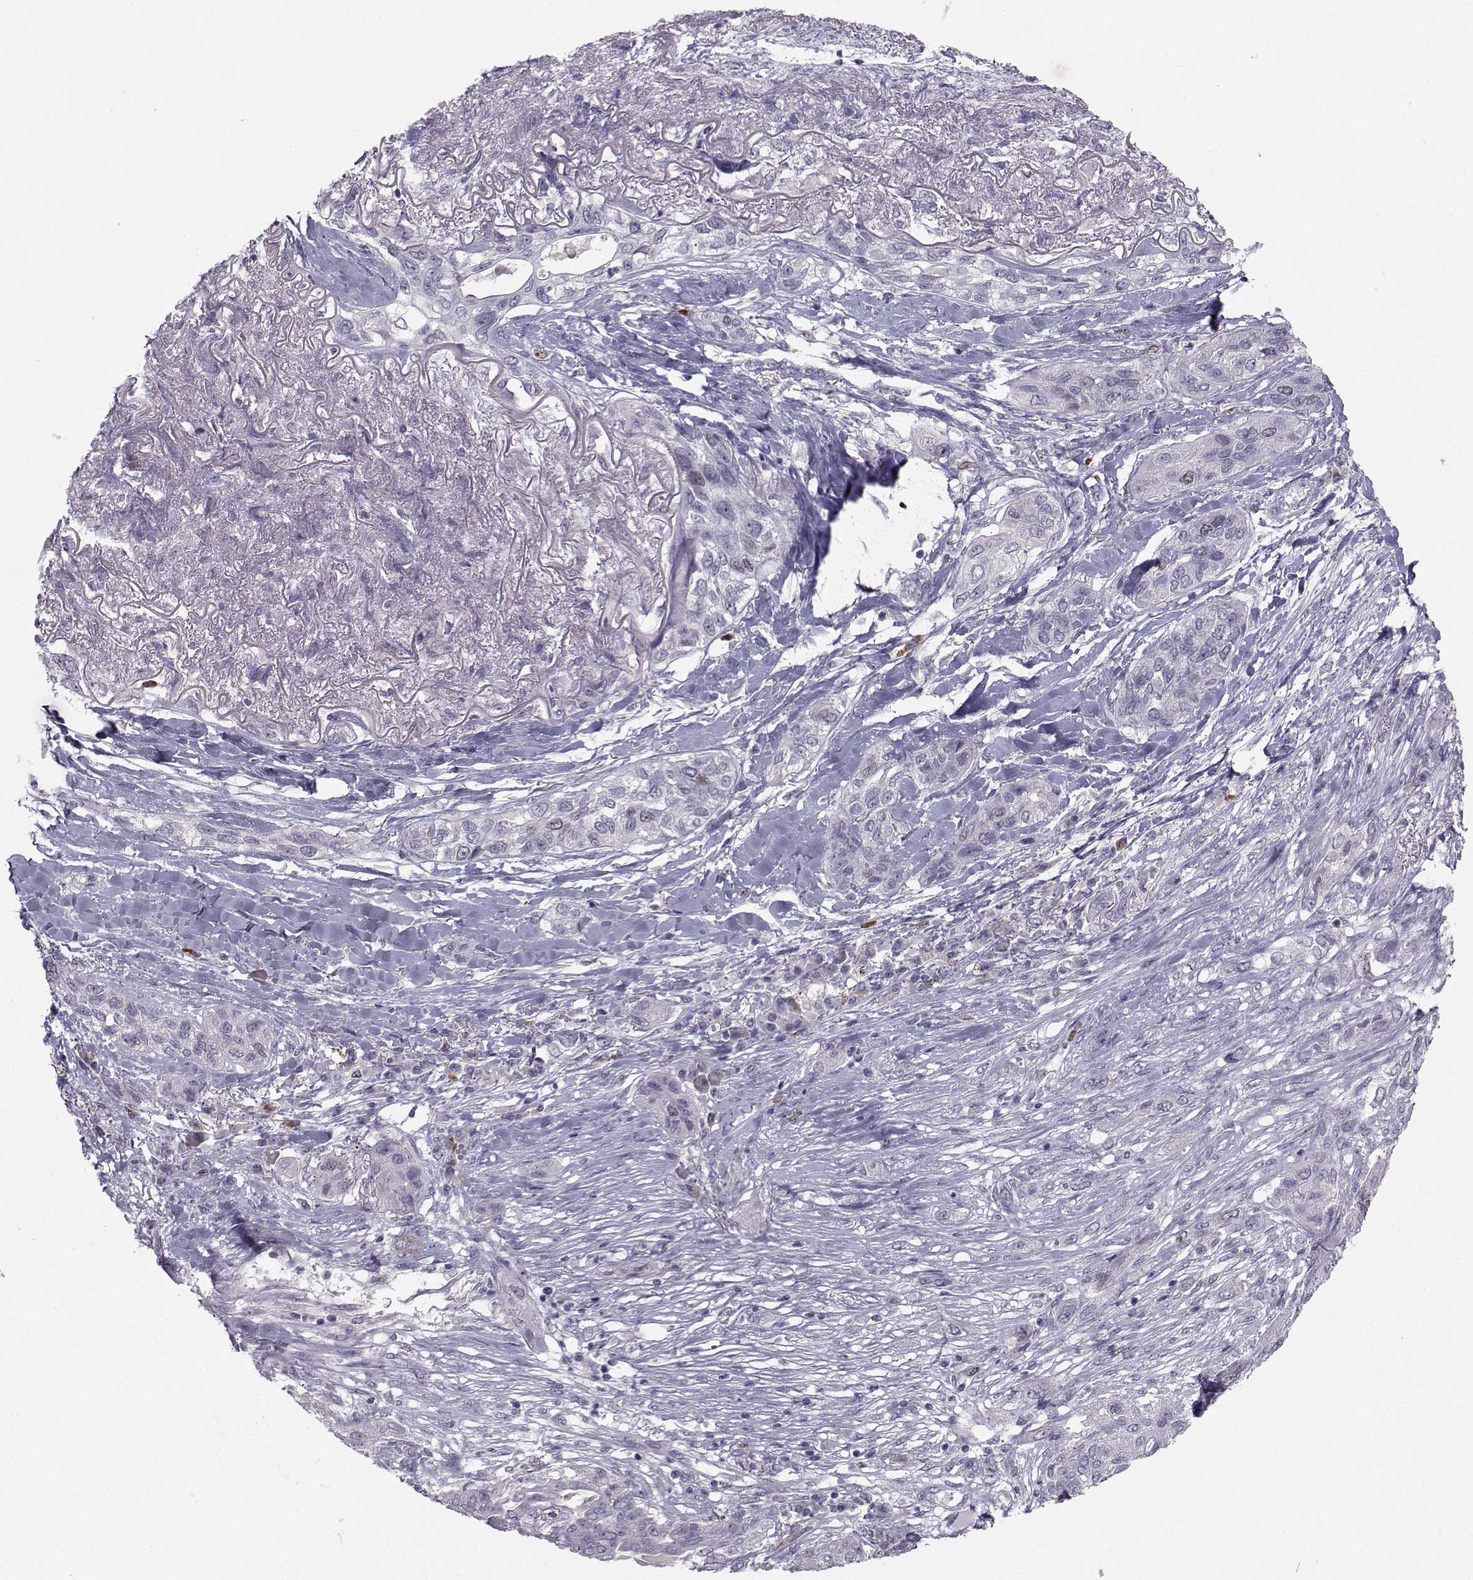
{"staining": {"intensity": "negative", "quantity": "none", "location": "none"}, "tissue": "lung cancer", "cell_type": "Tumor cells", "image_type": "cancer", "snomed": [{"axis": "morphology", "description": "Squamous cell carcinoma, NOS"}, {"axis": "topography", "description": "Lung"}], "caption": "Tumor cells show no significant protein positivity in squamous cell carcinoma (lung). Nuclei are stained in blue.", "gene": "LRP8", "patient": {"sex": "female", "age": 70}}